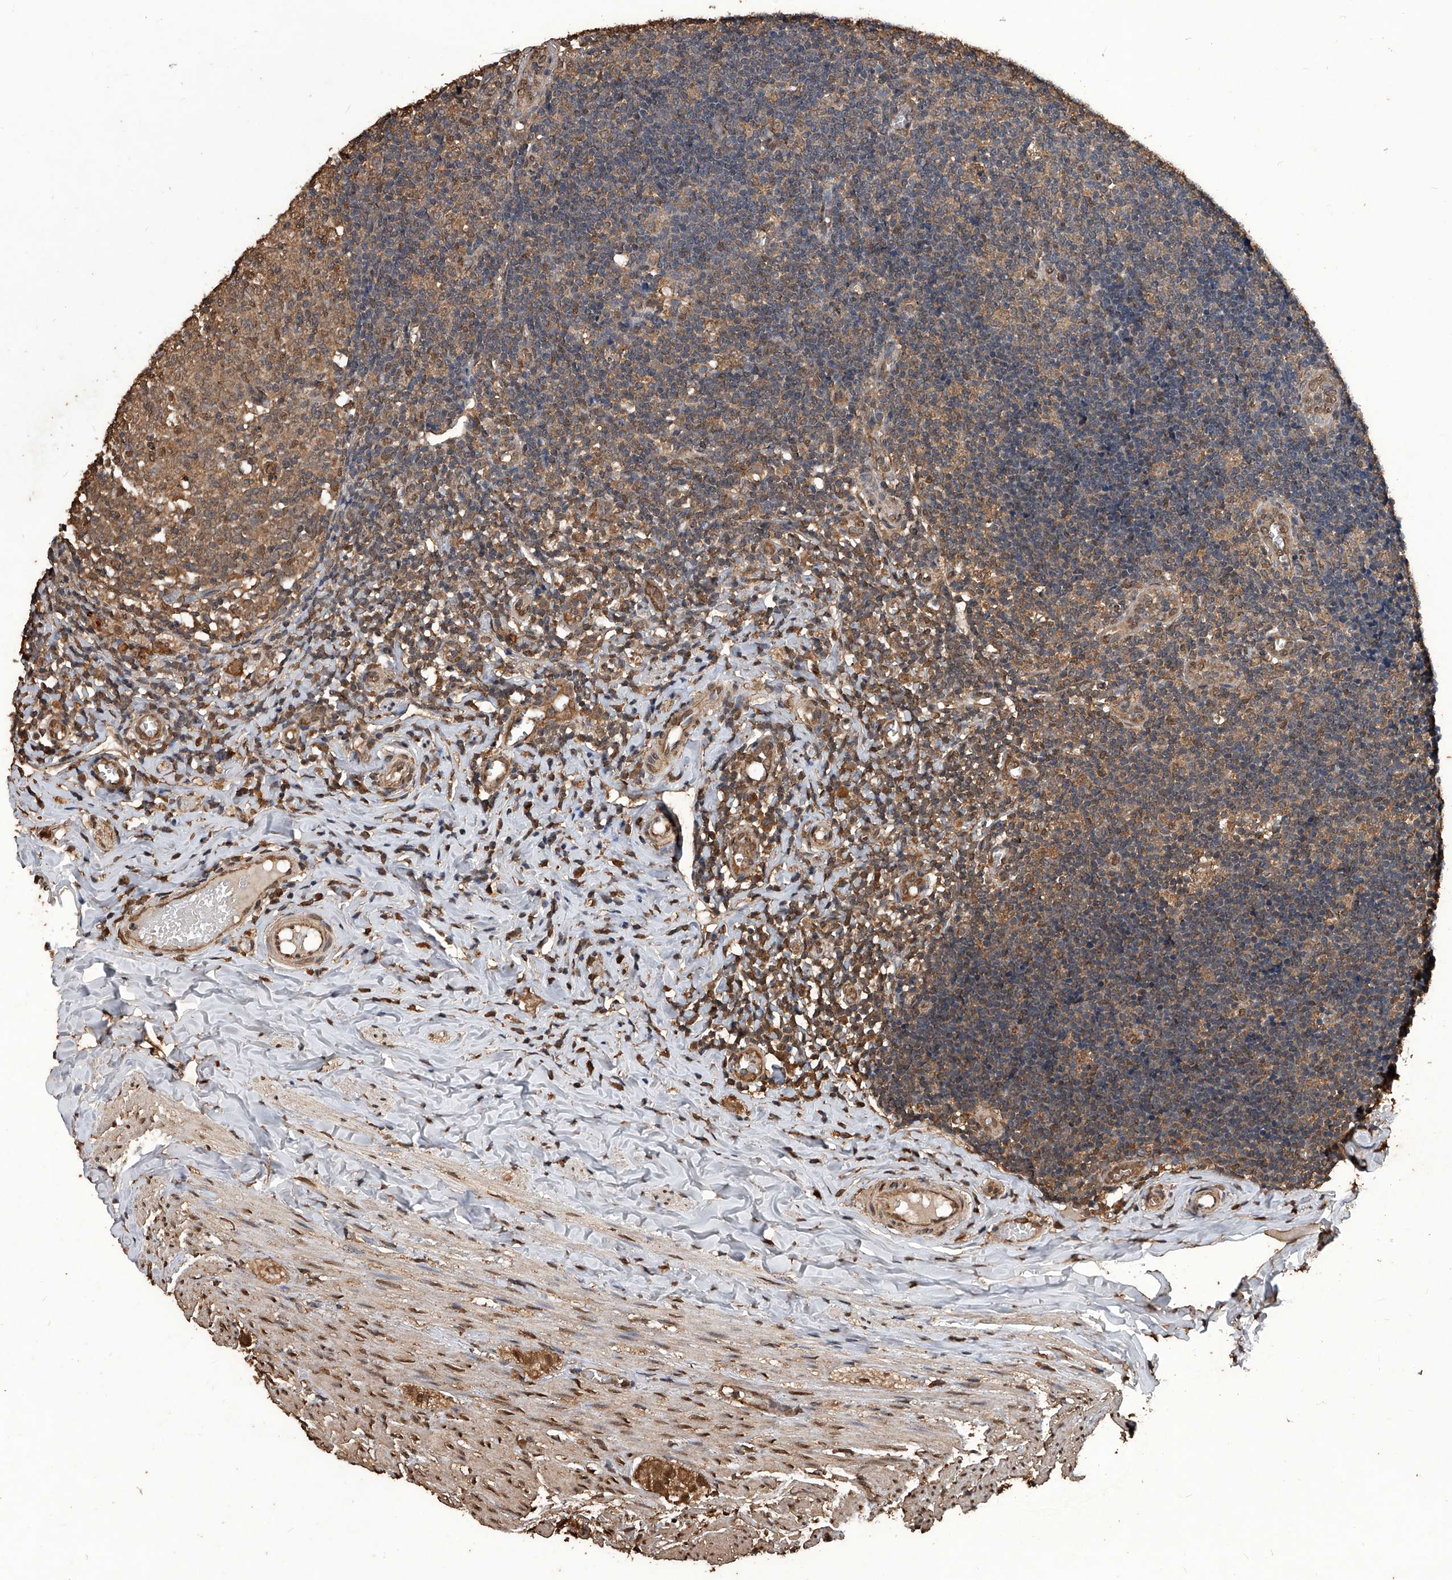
{"staining": {"intensity": "moderate", "quantity": ">75%", "location": "cytoplasmic/membranous"}, "tissue": "appendix", "cell_type": "Glandular cells", "image_type": "normal", "snomed": [{"axis": "morphology", "description": "Normal tissue, NOS"}, {"axis": "topography", "description": "Appendix"}], "caption": "Protein staining of unremarkable appendix demonstrates moderate cytoplasmic/membranous staining in approximately >75% of glandular cells.", "gene": "FBXL4", "patient": {"sex": "male", "age": 8}}